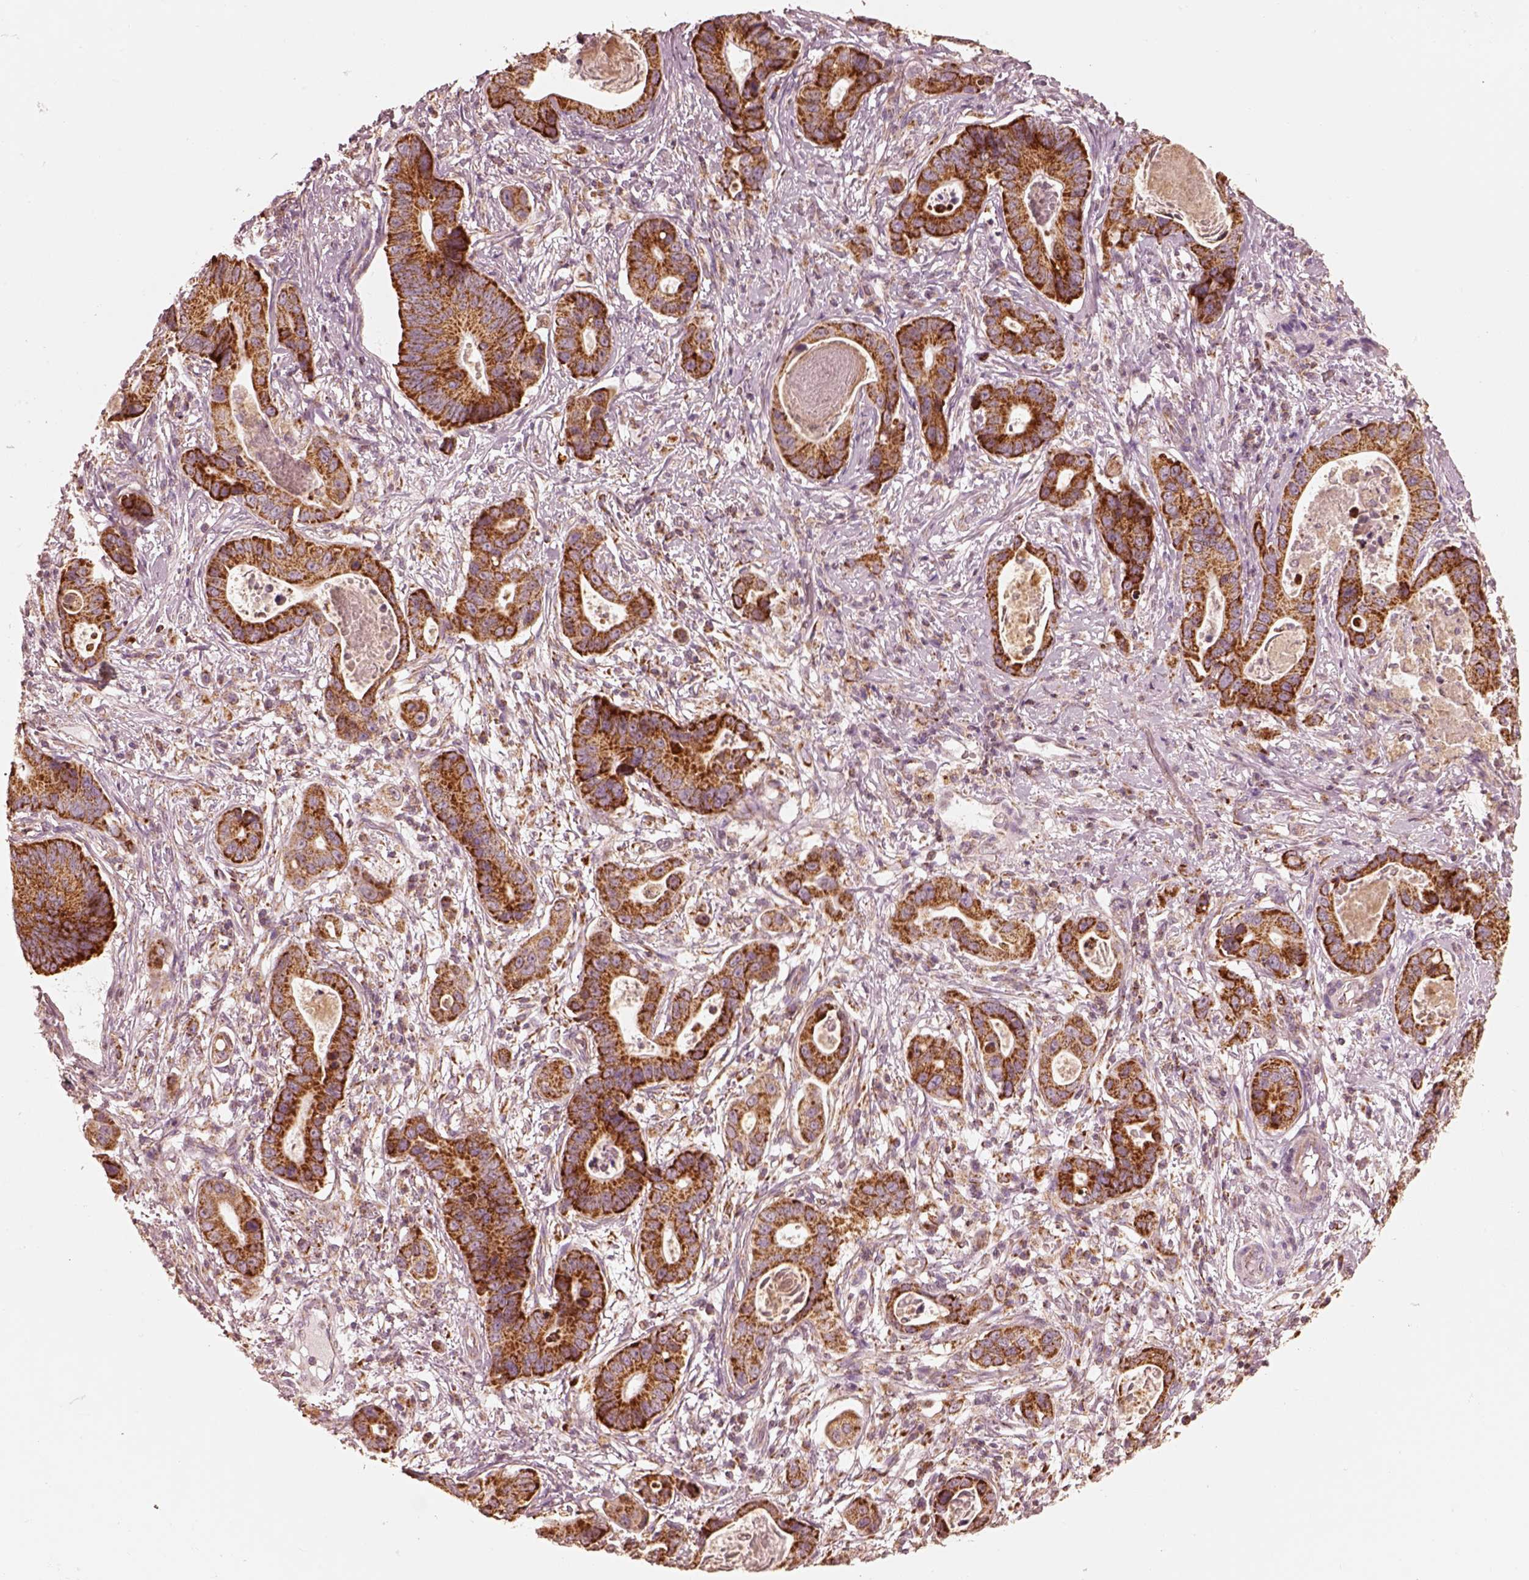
{"staining": {"intensity": "strong", "quantity": ">75%", "location": "cytoplasmic/membranous"}, "tissue": "stomach cancer", "cell_type": "Tumor cells", "image_type": "cancer", "snomed": [{"axis": "morphology", "description": "Adenocarcinoma, NOS"}, {"axis": "topography", "description": "Stomach"}], "caption": "A histopathology image of stomach adenocarcinoma stained for a protein reveals strong cytoplasmic/membranous brown staining in tumor cells.", "gene": "ENTPD6", "patient": {"sex": "male", "age": 84}}